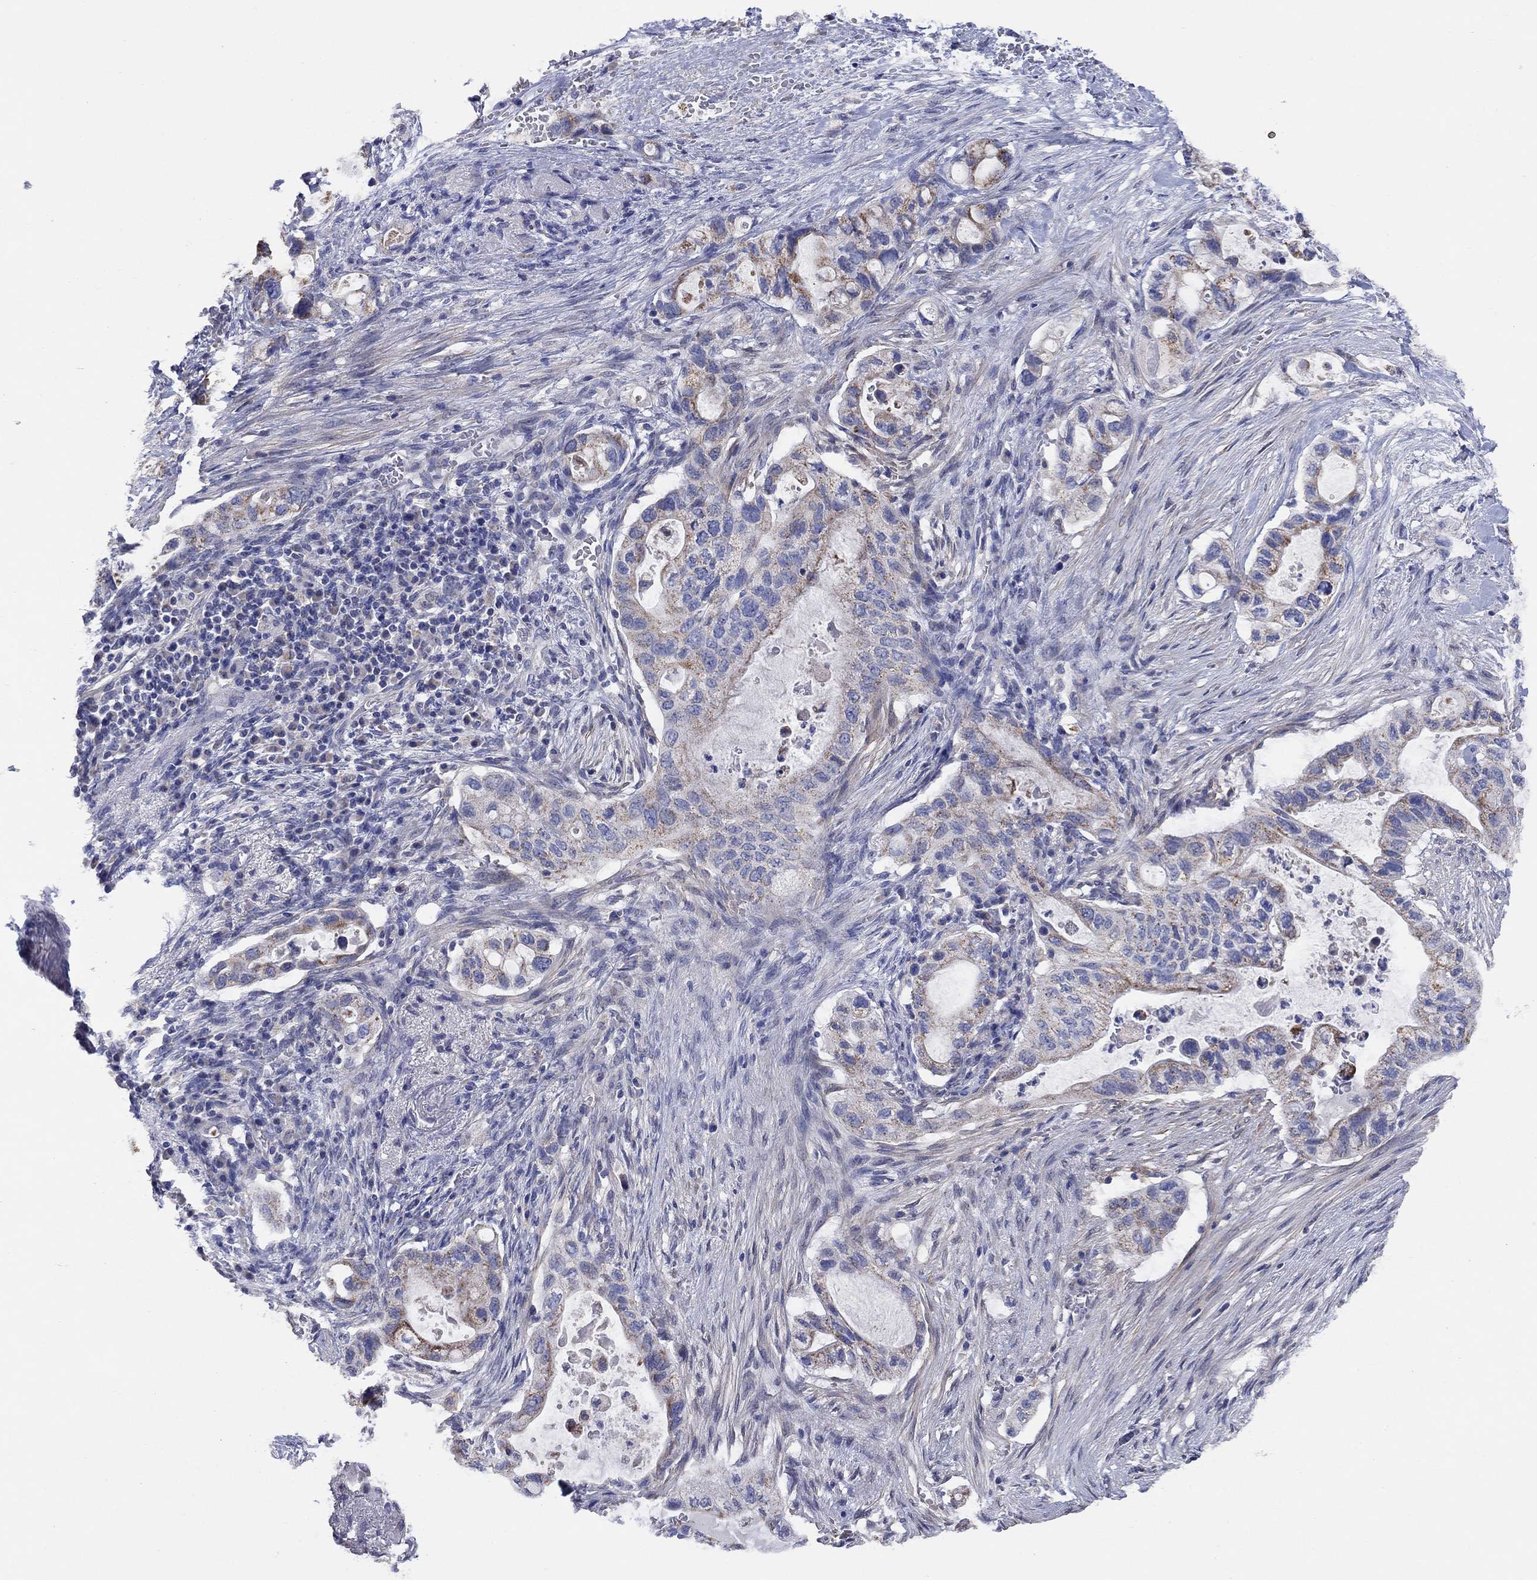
{"staining": {"intensity": "strong", "quantity": "25%-75%", "location": "cytoplasmic/membranous"}, "tissue": "pancreatic cancer", "cell_type": "Tumor cells", "image_type": "cancer", "snomed": [{"axis": "morphology", "description": "Adenocarcinoma, NOS"}, {"axis": "topography", "description": "Pancreas"}], "caption": "This photomicrograph reveals immunohistochemistry staining of human pancreatic cancer, with high strong cytoplasmic/membranous staining in approximately 25%-75% of tumor cells.", "gene": "CLVS1", "patient": {"sex": "female", "age": 72}}